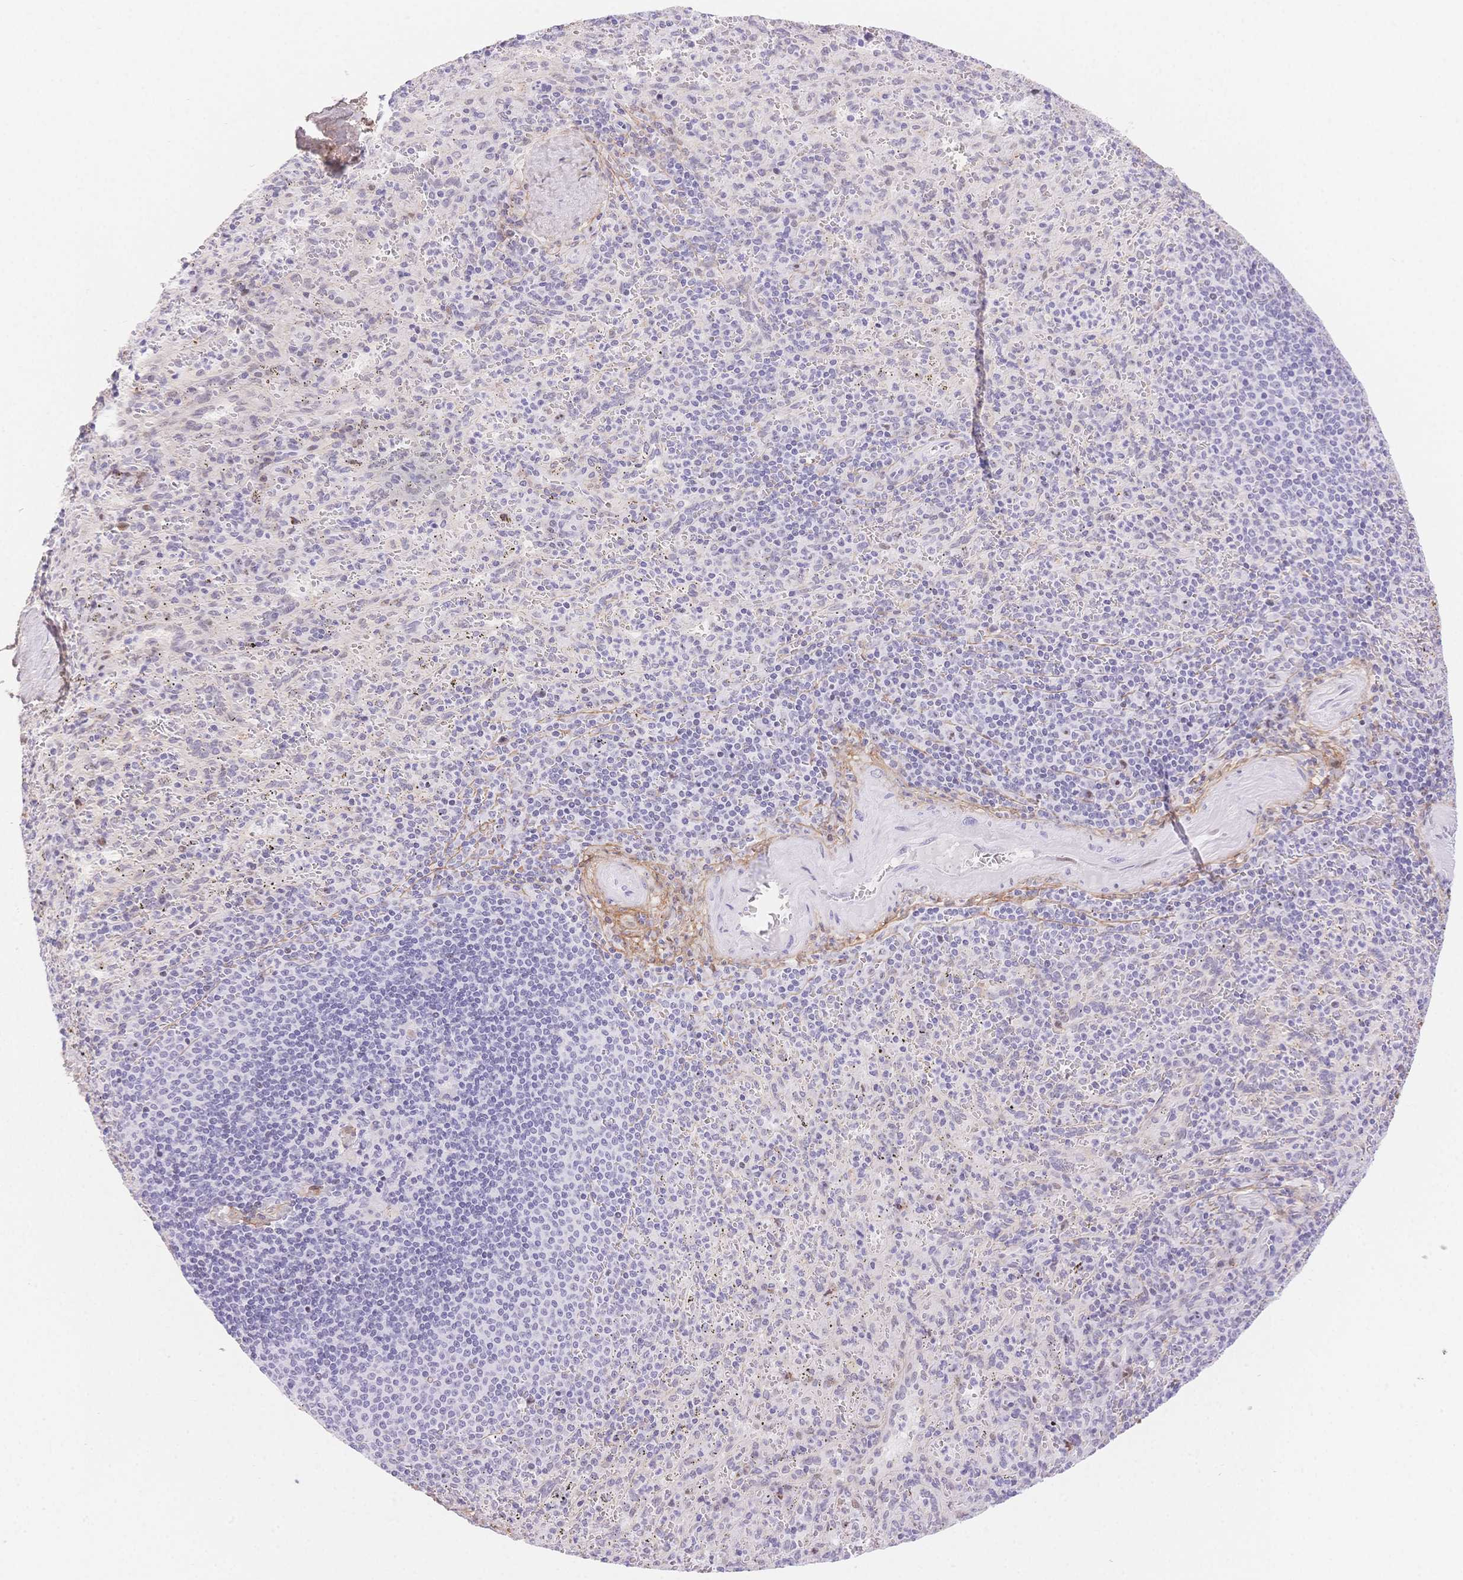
{"staining": {"intensity": "negative", "quantity": "none", "location": "none"}, "tissue": "spleen", "cell_type": "Cells in red pulp", "image_type": "normal", "snomed": [{"axis": "morphology", "description": "Normal tissue, NOS"}, {"axis": "topography", "description": "Spleen"}], "caption": "Immunohistochemistry micrograph of normal spleen: spleen stained with DAB shows no significant protein positivity in cells in red pulp.", "gene": "PDZD2", "patient": {"sex": "male", "age": 57}}